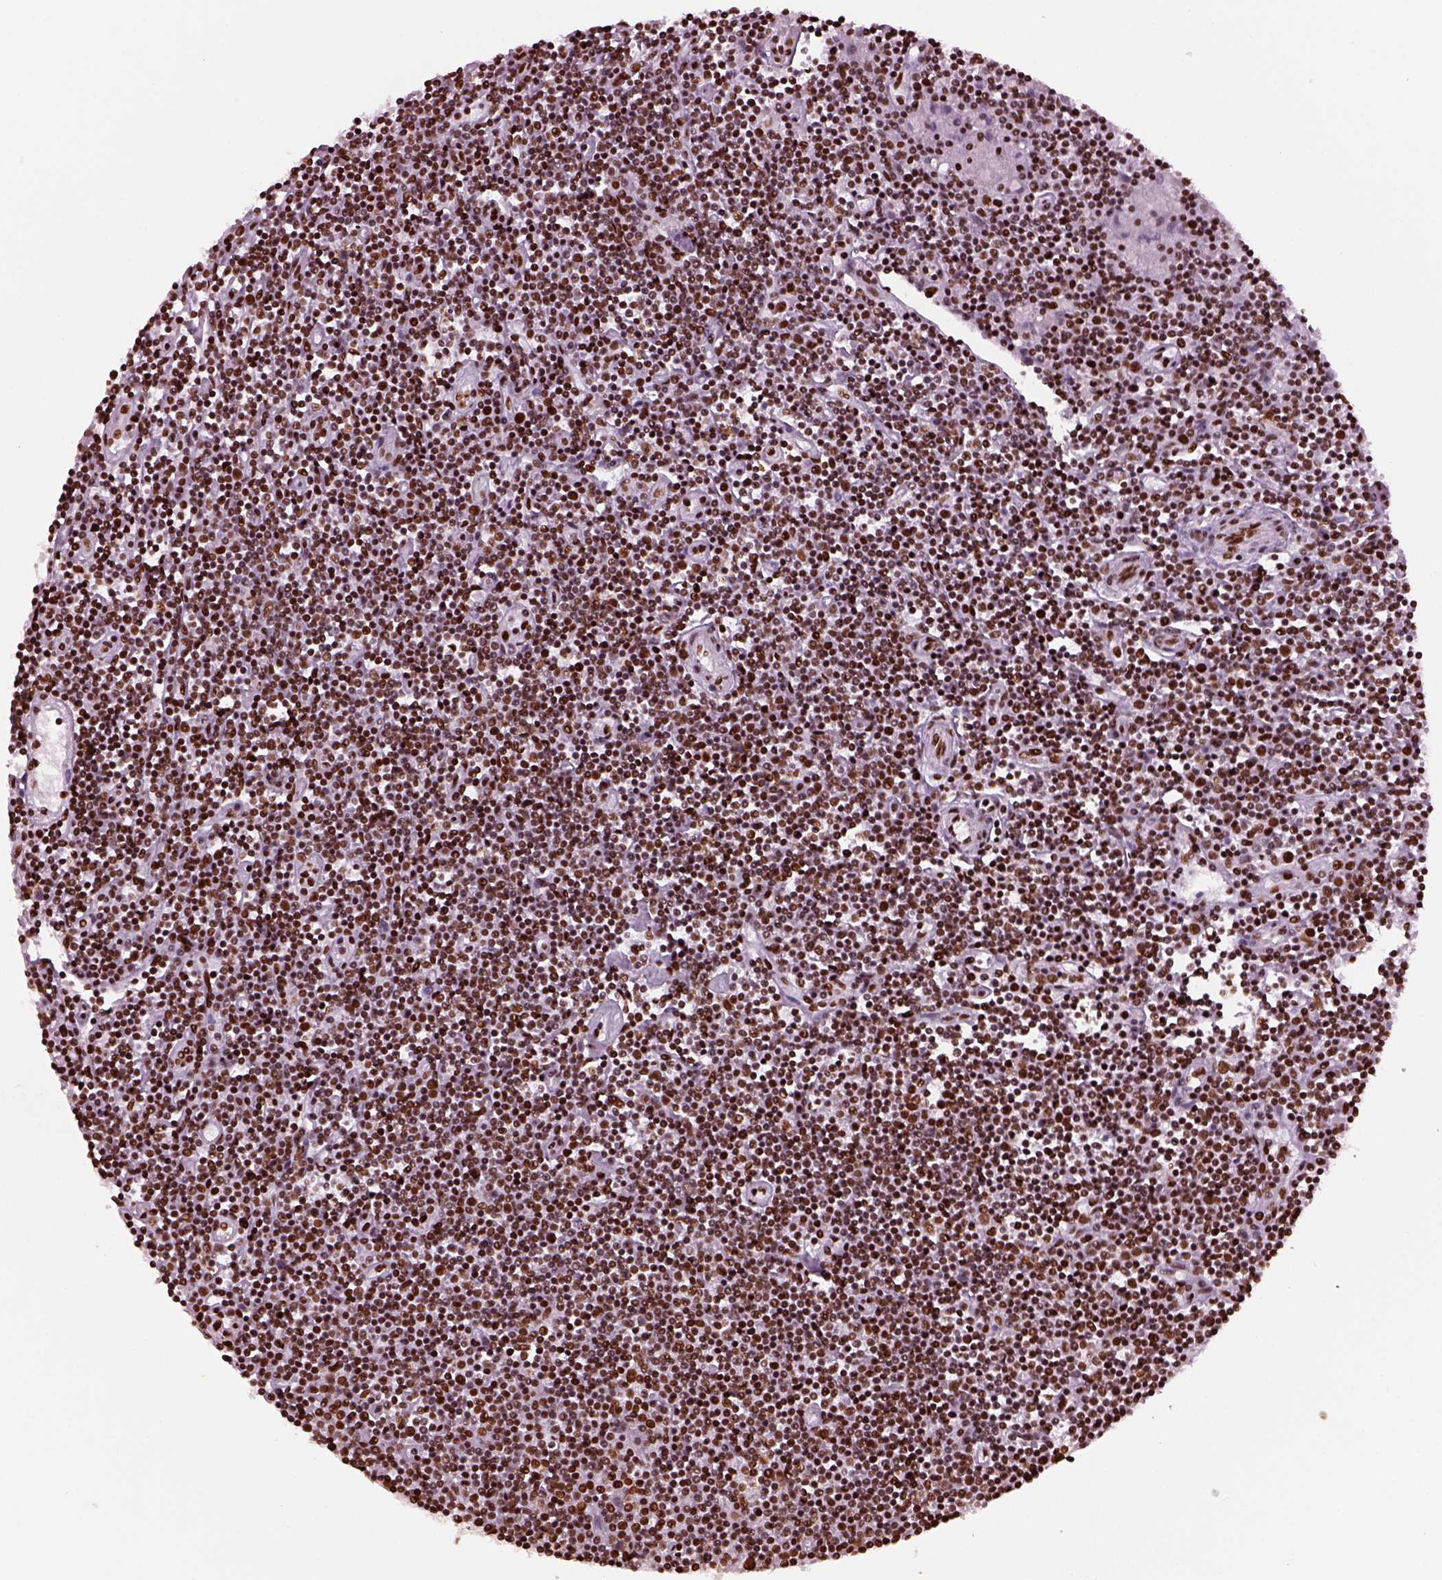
{"staining": {"intensity": "strong", "quantity": ">75%", "location": "nuclear"}, "tissue": "lymphoma", "cell_type": "Tumor cells", "image_type": "cancer", "snomed": [{"axis": "morphology", "description": "Hodgkin's disease, NOS"}, {"axis": "topography", "description": "Lymph node"}], "caption": "Immunohistochemical staining of human Hodgkin's disease exhibits strong nuclear protein positivity in approximately >75% of tumor cells.", "gene": "CBFA2T3", "patient": {"sex": "male", "age": 40}}